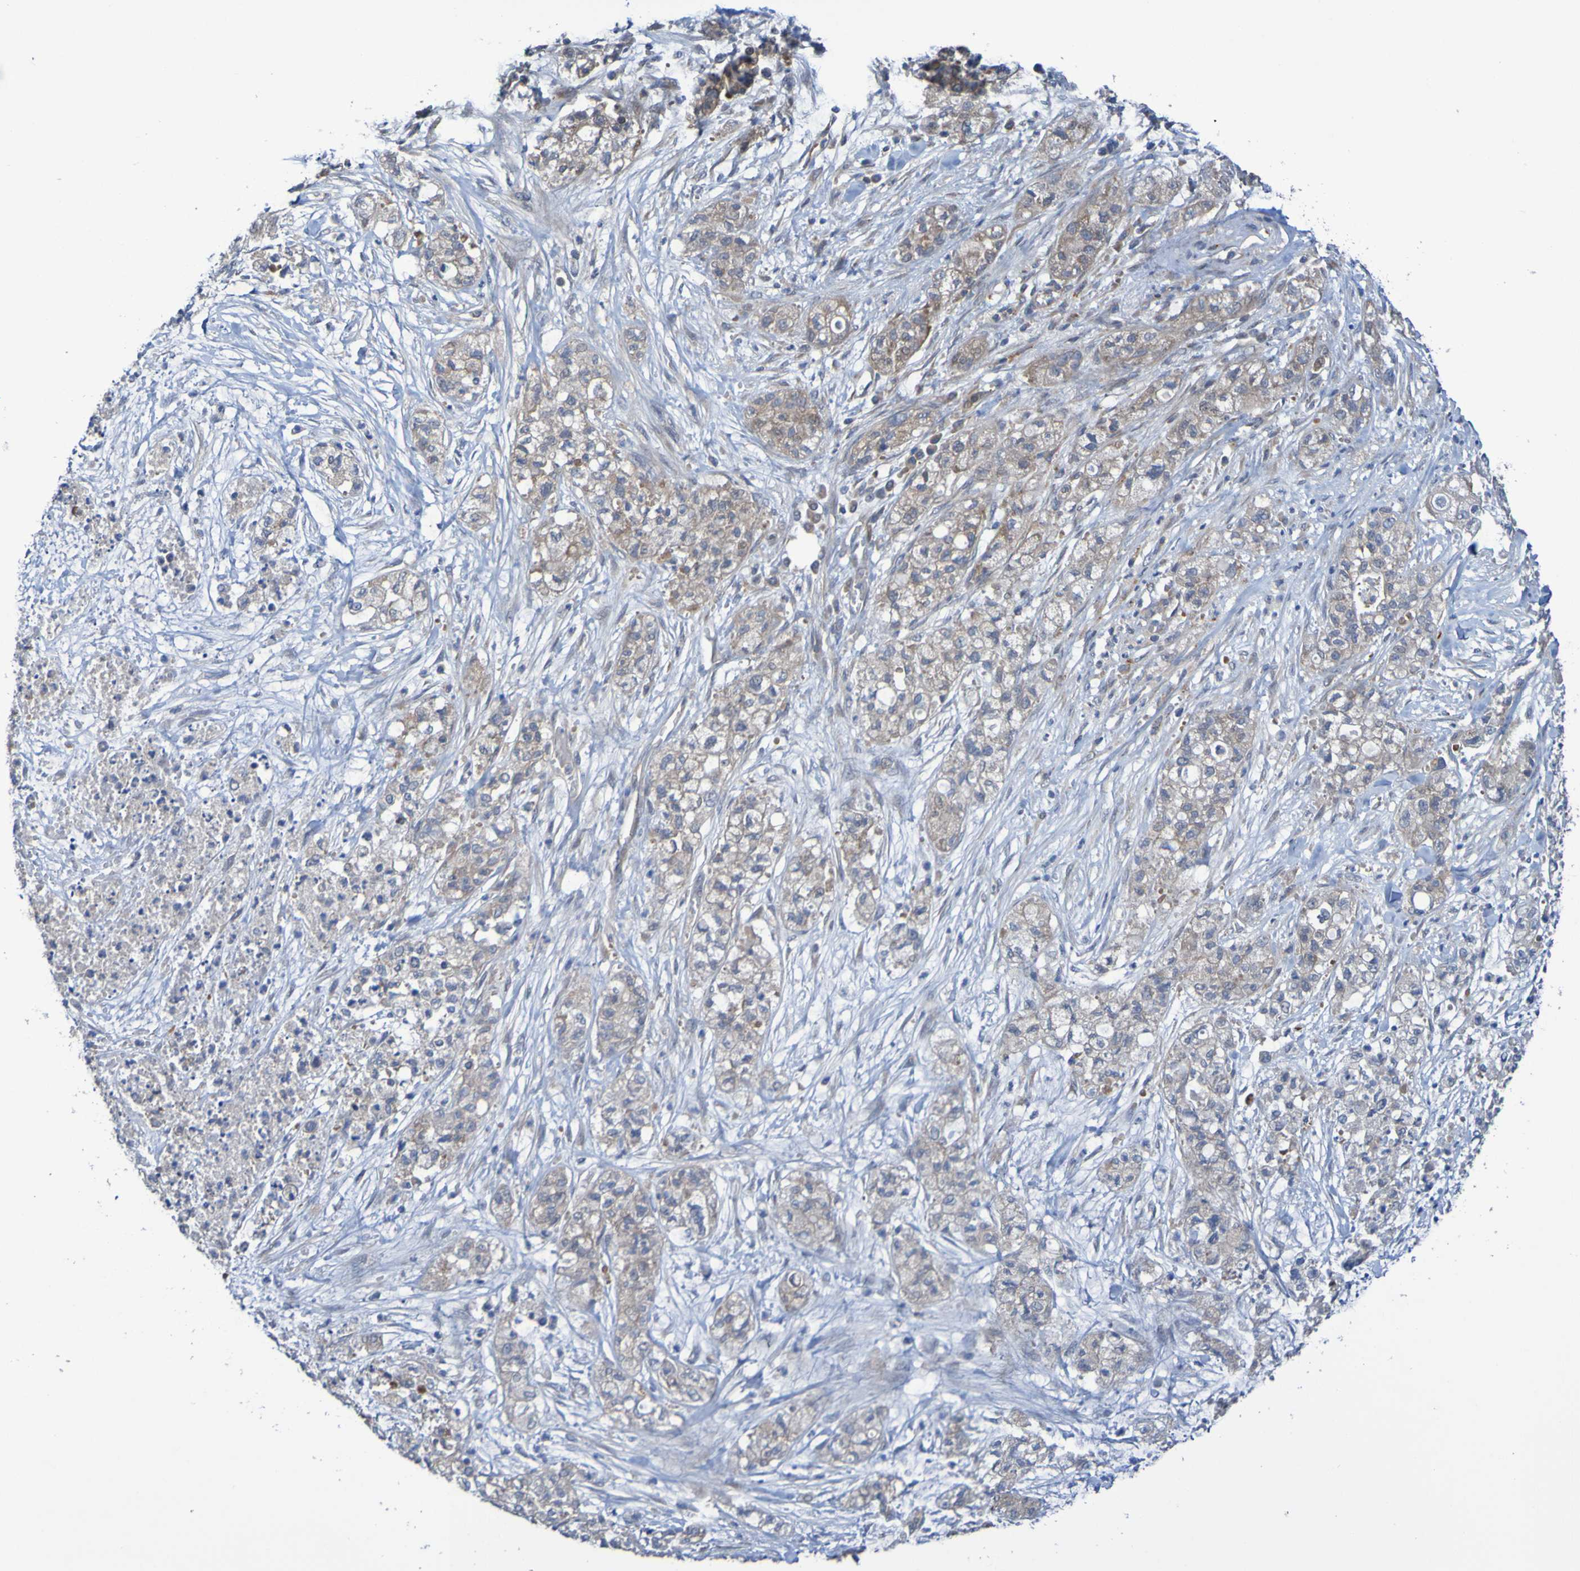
{"staining": {"intensity": "moderate", "quantity": ">75%", "location": "cytoplasmic/membranous"}, "tissue": "pancreatic cancer", "cell_type": "Tumor cells", "image_type": "cancer", "snomed": [{"axis": "morphology", "description": "Adenocarcinoma, NOS"}, {"axis": "topography", "description": "Pancreas"}], "caption": "Immunohistochemical staining of pancreatic adenocarcinoma exhibits moderate cytoplasmic/membranous protein positivity in approximately >75% of tumor cells.", "gene": "SDK1", "patient": {"sex": "female", "age": 78}}